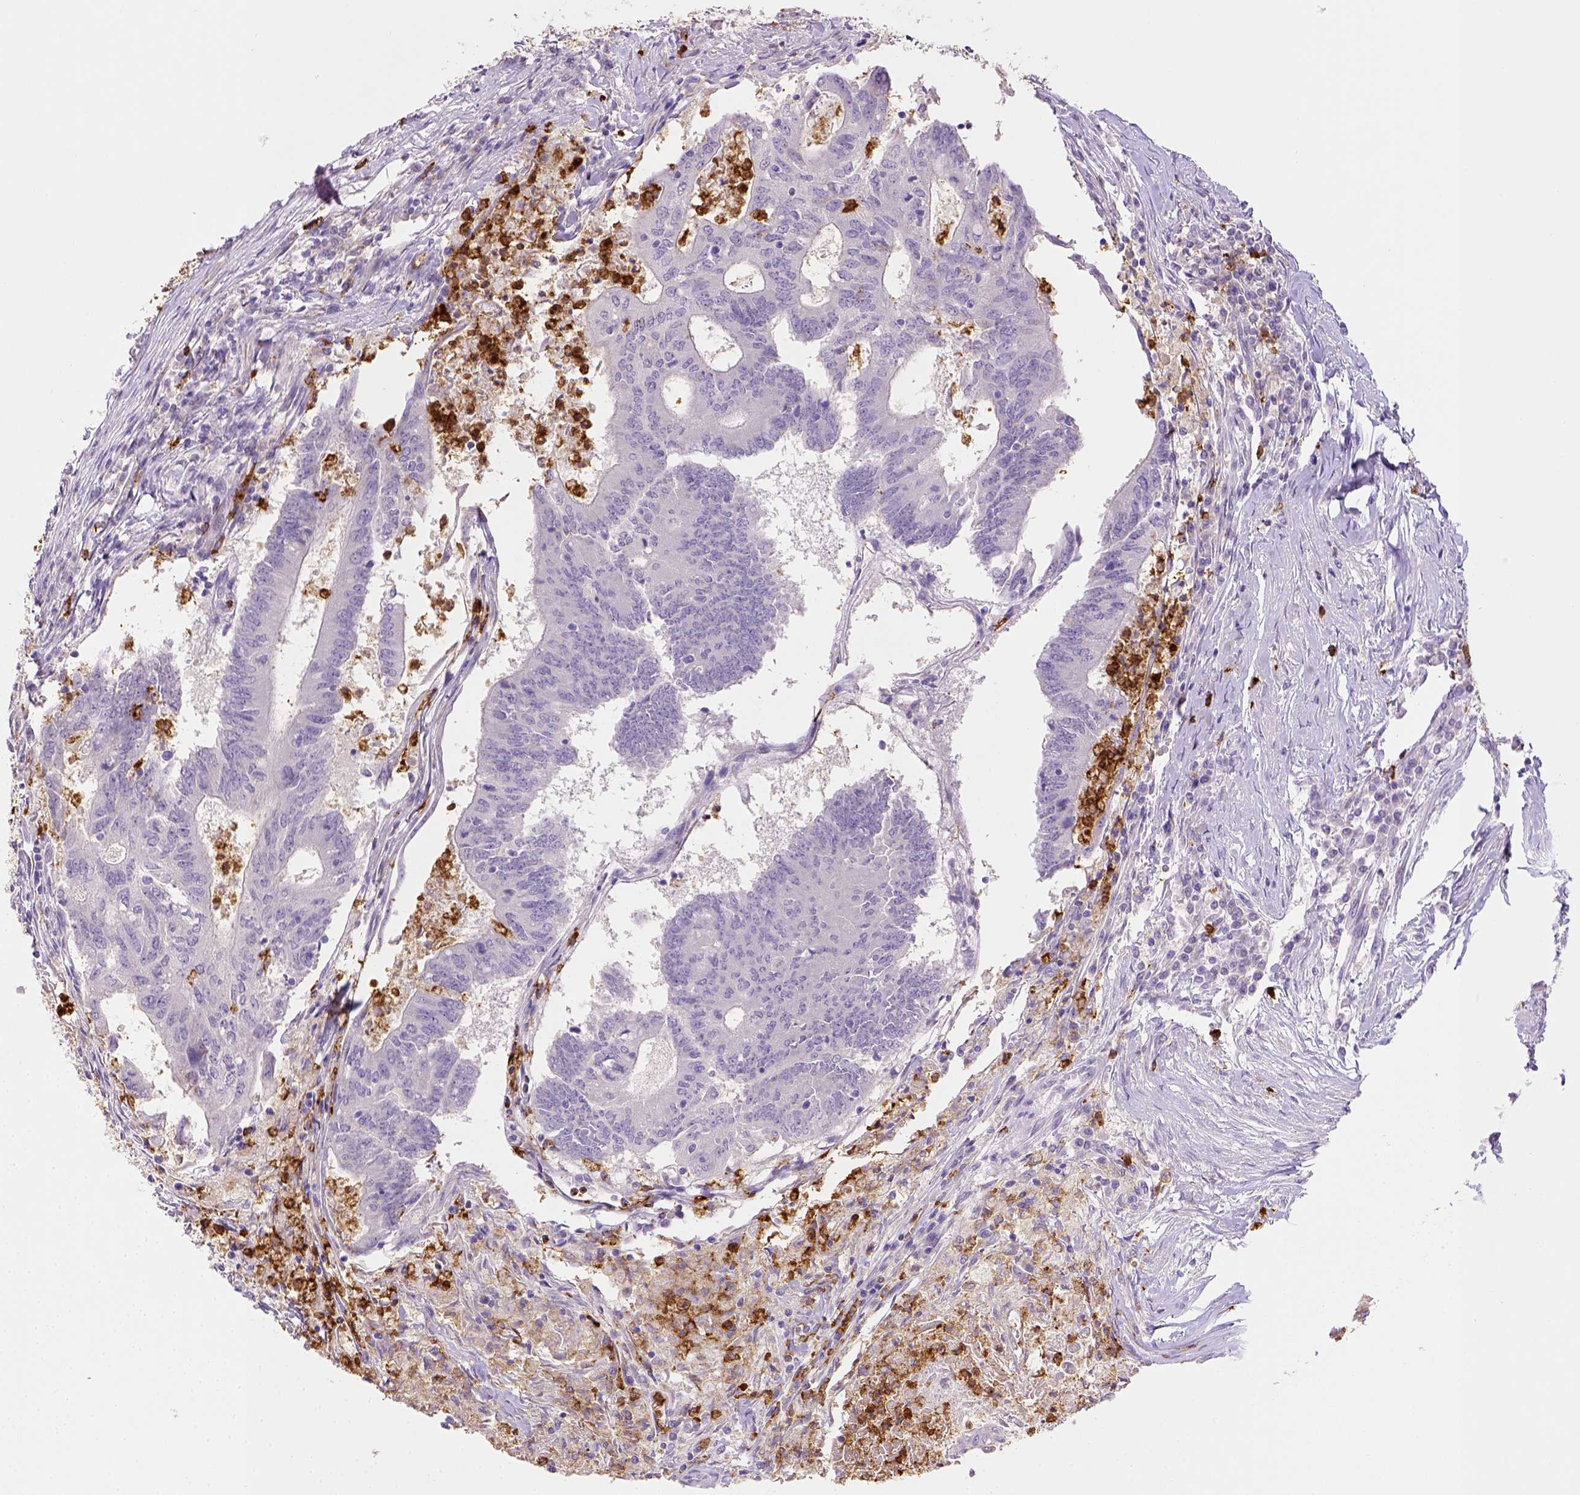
{"staining": {"intensity": "negative", "quantity": "none", "location": "none"}, "tissue": "colorectal cancer", "cell_type": "Tumor cells", "image_type": "cancer", "snomed": [{"axis": "morphology", "description": "Adenocarcinoma, NOS"}, {"axis": "topography", "description": "Colon"}], "caption": "The micrograph displays no significant expression in tumor cells of colorectal cancer.", "gene": "ITGAM", "patient": {"sex": "female", "age": 70}}